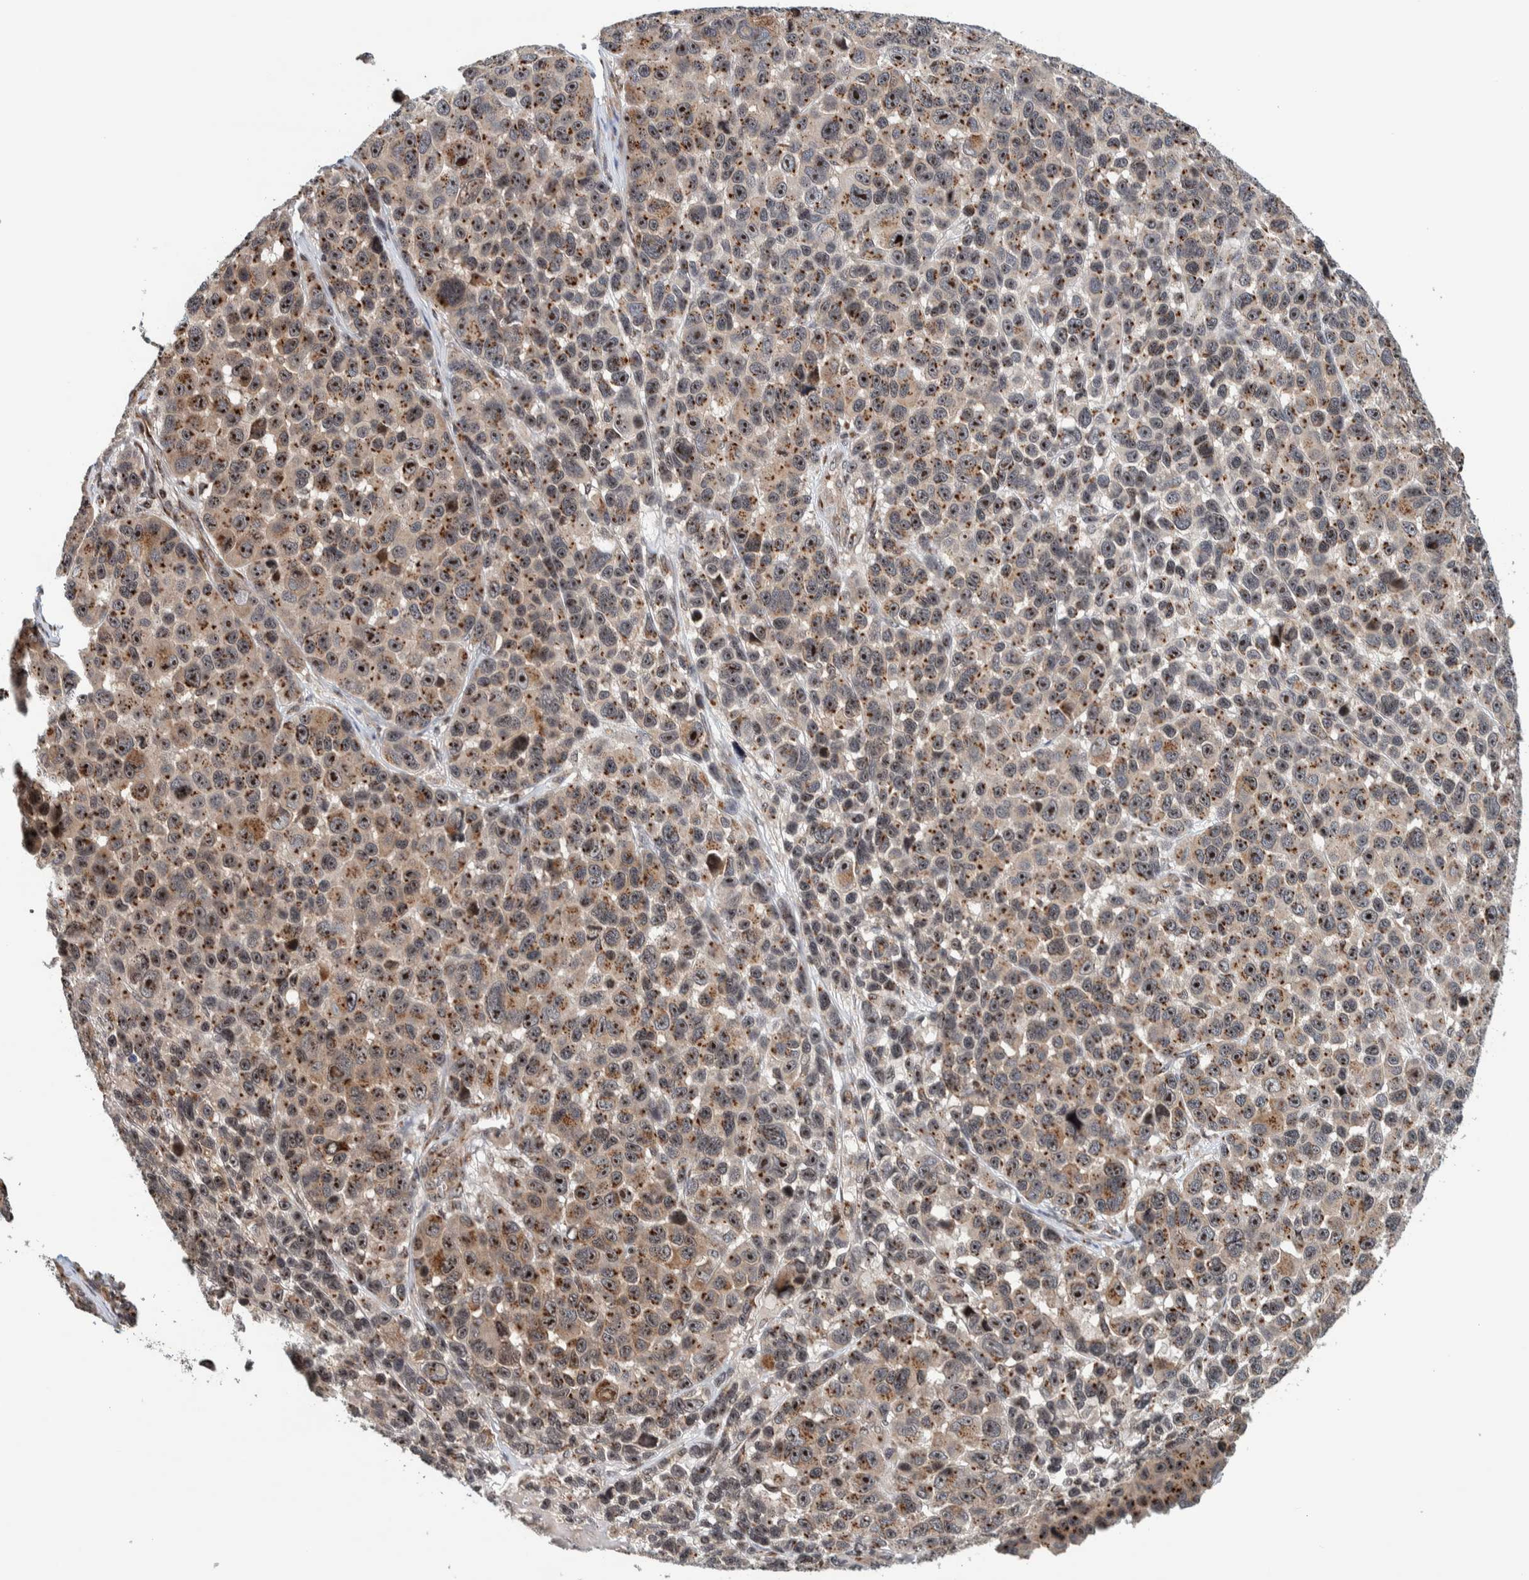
{"staining": {"intensity": "moderate", "quantity": "25%-75%", "location": "cytoplasmic/membranous,nuclear"}, "tissue": "melanoma", "cell_type": "Tumor cells", "image_type": "cancer", "snomed": [{"axis": "morphology", "description": "Malignant melanoma, NOS"}, {"axis": "topography", "description": "Skin"}], "caption": "Melanoma stained for a protein (brown) reveals moderate cytoplasmic/membranous and nuclear positive positivity in about 25%-75% of tumor cells.", "gene": "CCDC182", "patient": {"sex": "male", "age": 53}}